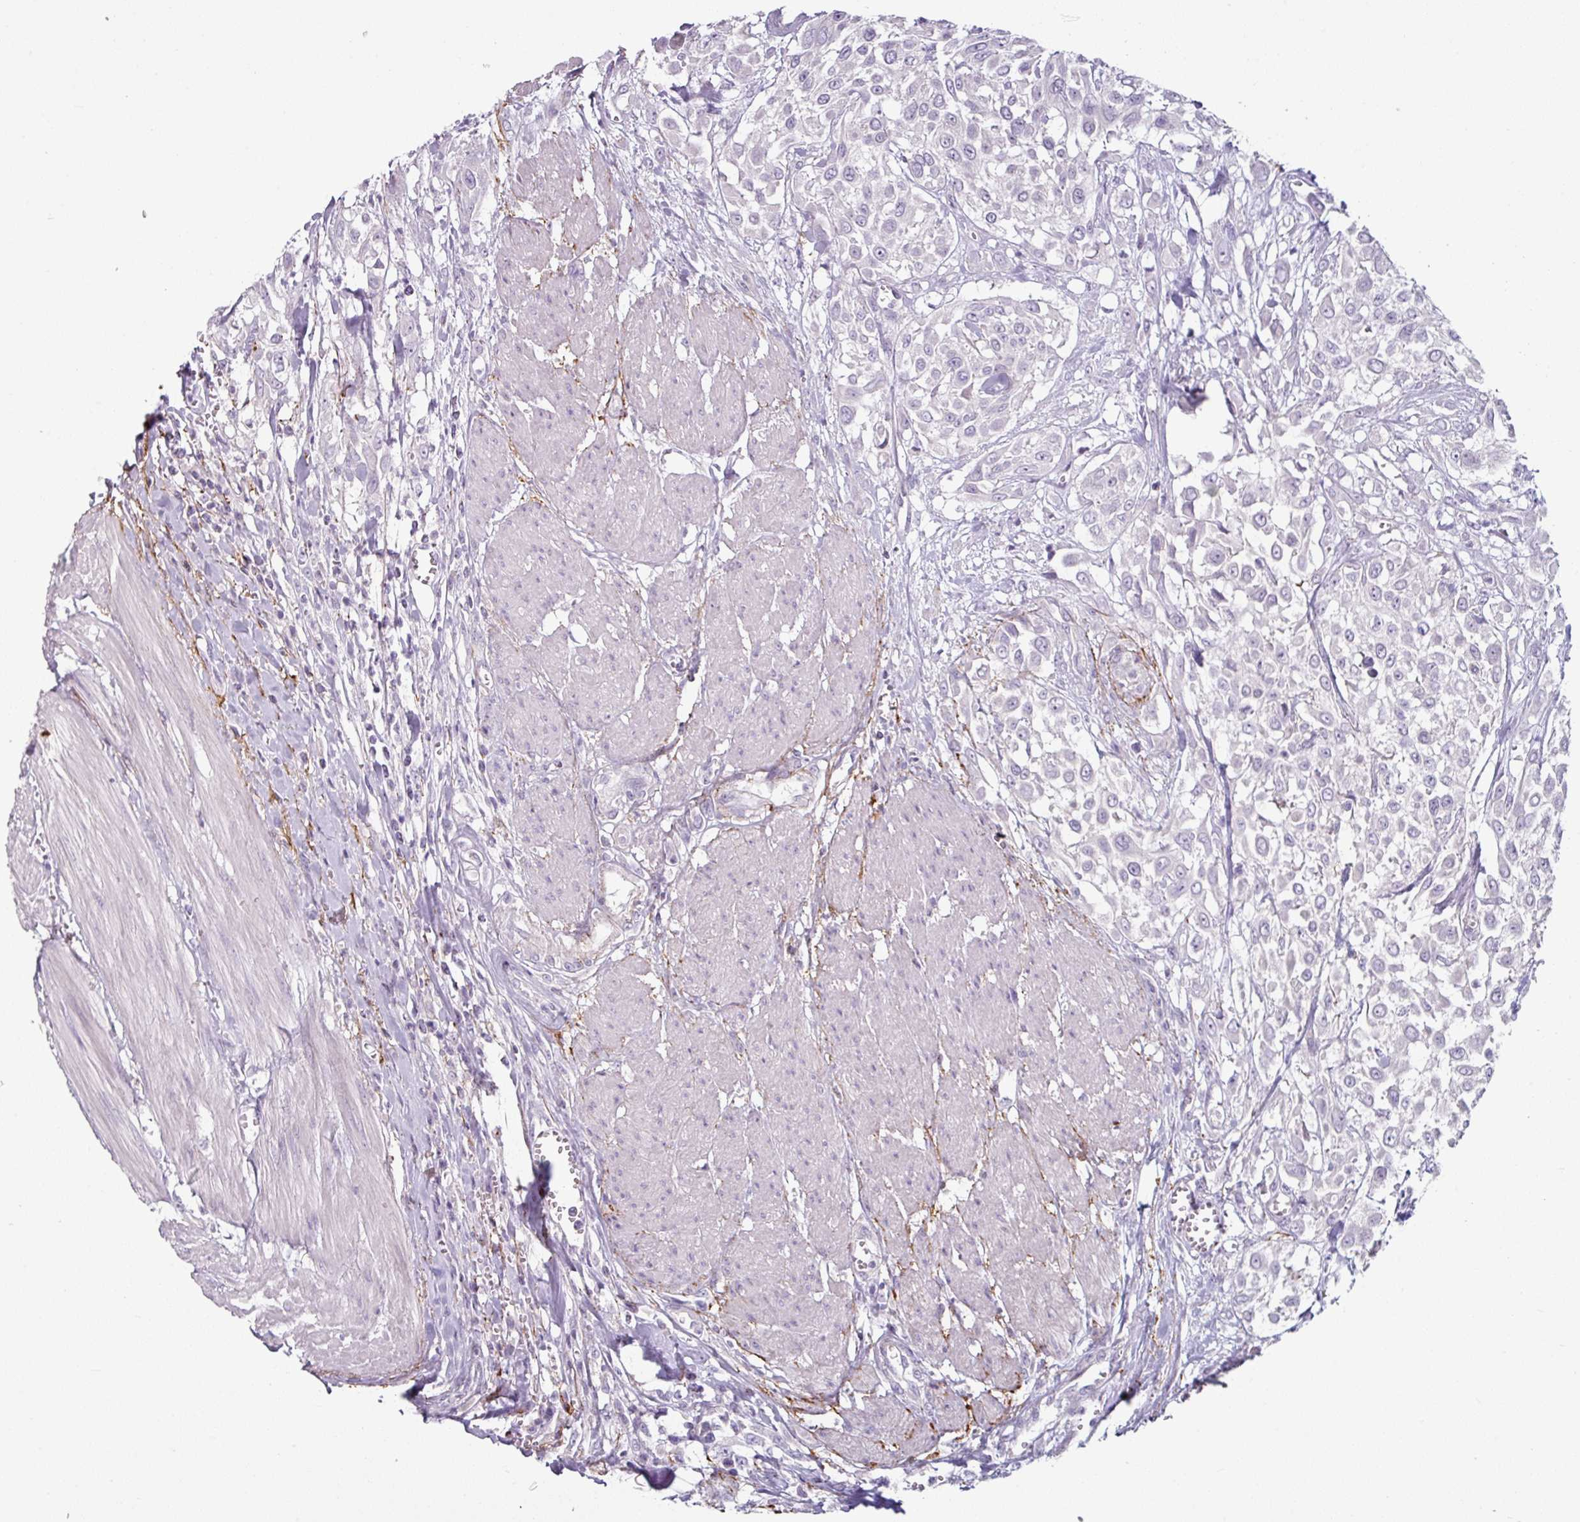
{"staining": {"intensity": "negative", "quantity": "none", "location": "none"}, "tissue": "urothelial cancer", "cell_type": "Tumor cells", "image_type": "cancer", "snomed": [{"axis": "morphology", "description": "Urothelial carcinoma, High grade"}, {"axis": "topography", "description": "Urinary bladder"}], "caption": "Urothelial cancer was stained to show a protein in brown. There is no significant positivity in tumor cells.", "gene": "MTMR14", "patient": {"sex": "male", "age": 57}}